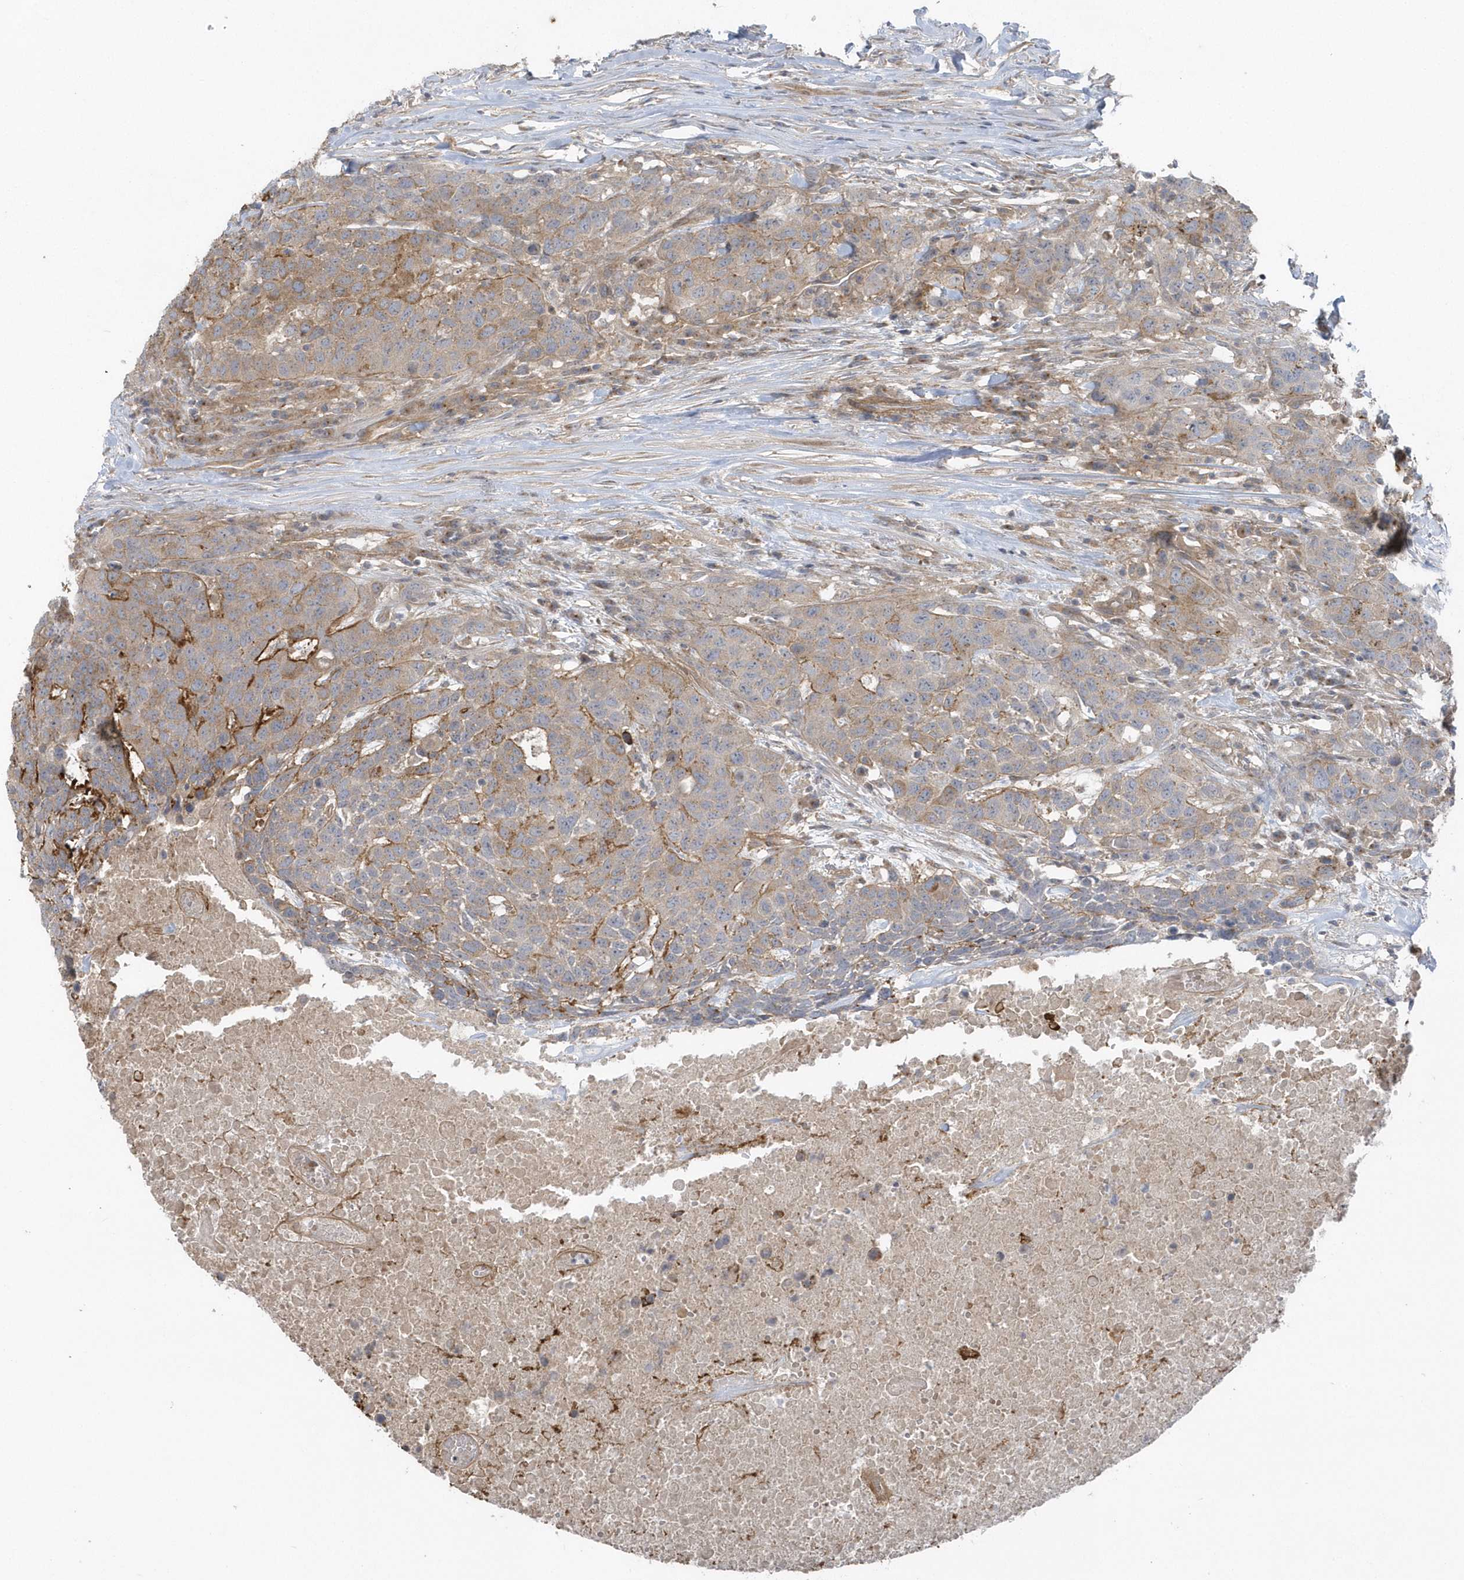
{"staining": {"intensity": "moderate", "quantity": "<25%", "location": "cytoplasmic/membranous"}, "tissue": "head and neck cancer", "cell_type": "Tumor cells", "image_type": "cancer", "snomed": [{"axis": "morphology", "description": "Squamous cell carcinoma, NOS"}, {"axis": "topography", "description": "Head-Neck"}], "caption": "This is a histology image of IHC staining of head and neck cancer (squamous cell carcinoma), which shows moderate positivity in the cytoplasmic/membranous of tumor cells.", "gene": "ACTR1A", "patient": {"sex": "male", "age": 66}}